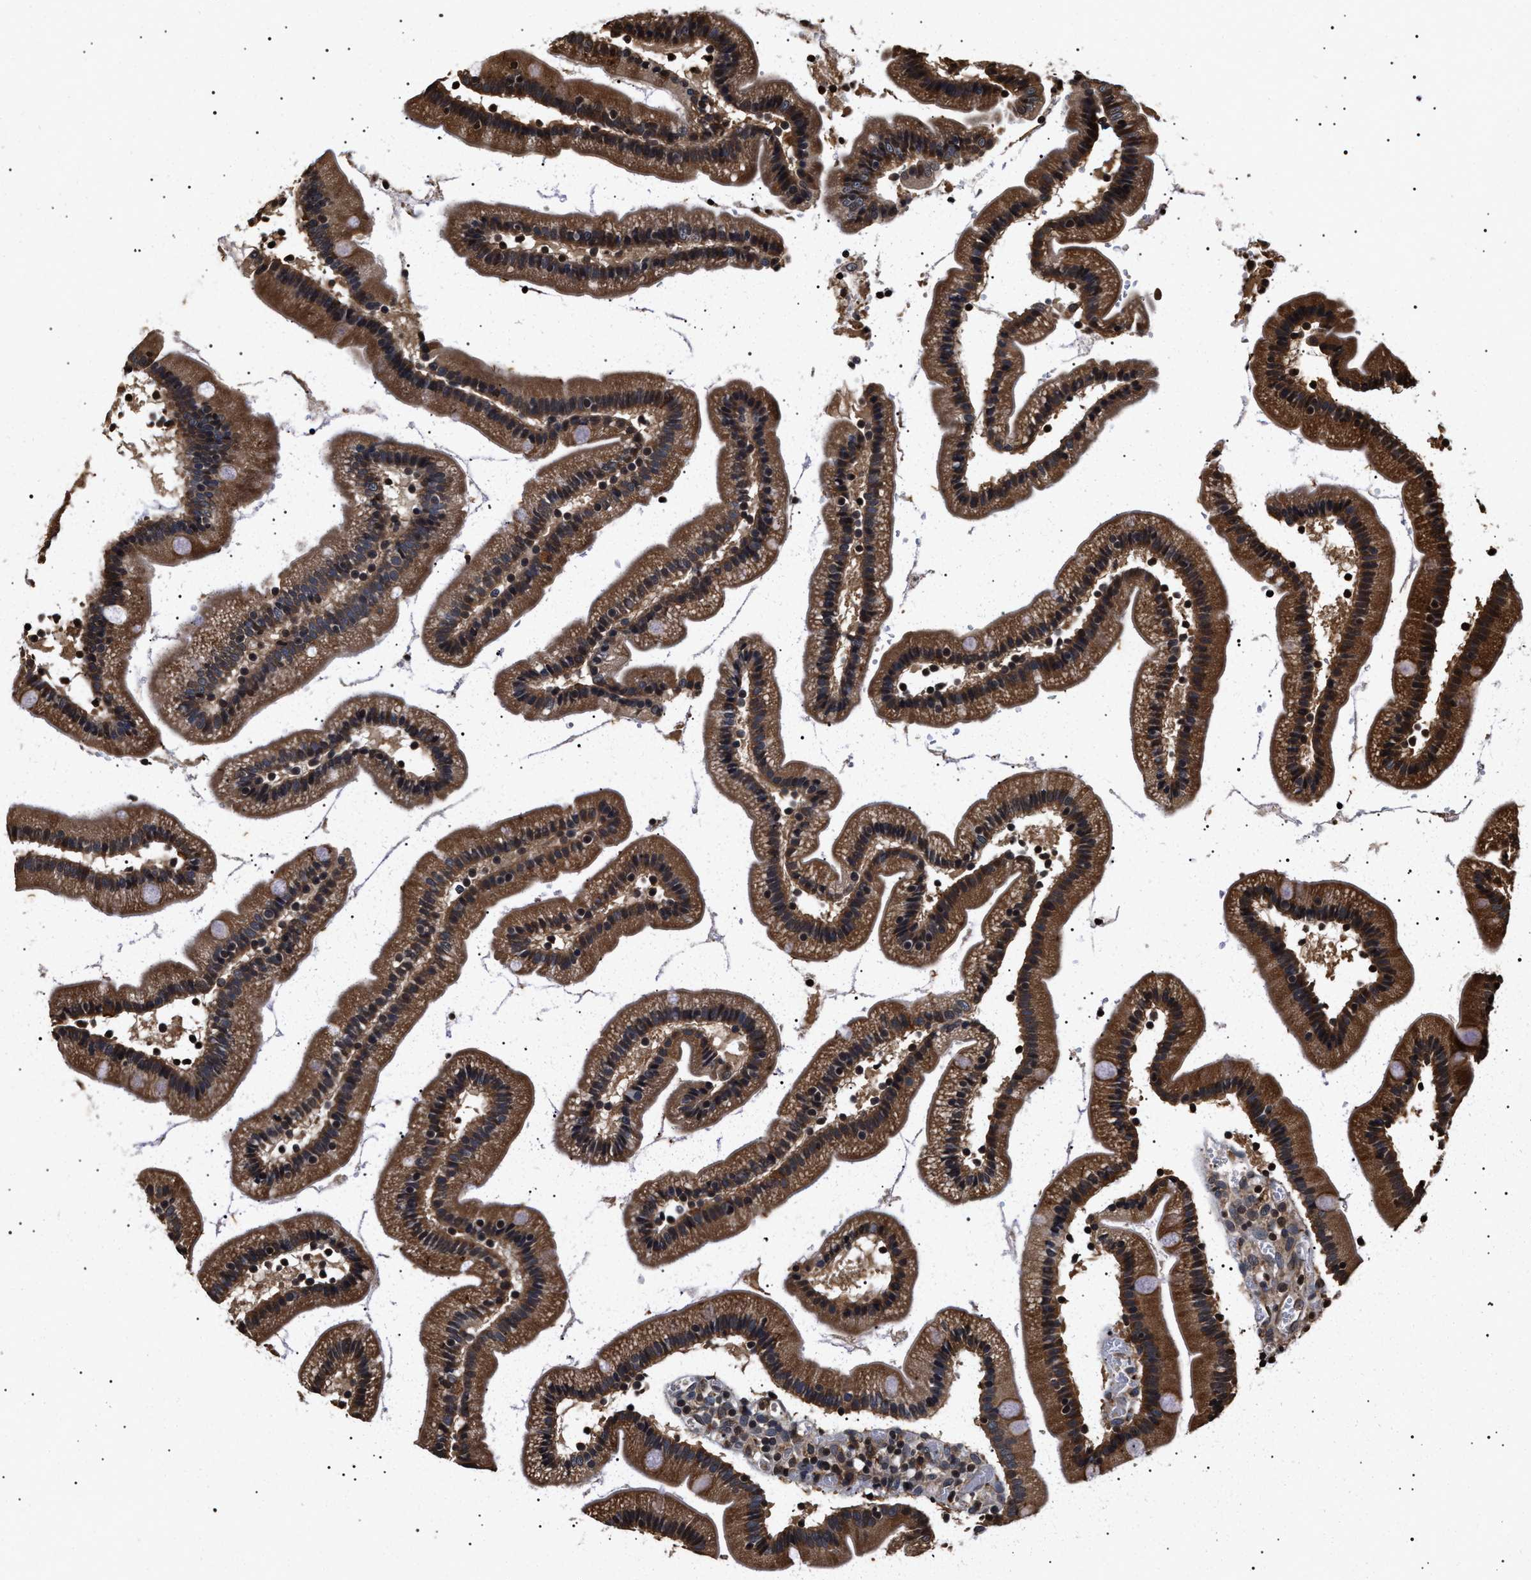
{"staining": {"intensity": "moderate", "quantity": ">75%", "location": "cytoplasmic/membranous"}, "tissue": "duodenum", "cell_type": "Glandular cells", "image_type": "normal", "snomed": [{"axis": "morphology", "description": "Normal tissue, NOS"}, {"axis": "topography", "description": "Duodenum"}], "caption": "Immunohistochemistry (IHC) of normal human duodenum displays medium levels of moderate cytoplasmic/membranous positivity in about >75% of glandular cells.", "gene": "KIF21A", "patient": {"sex": "male", "age": 66}}